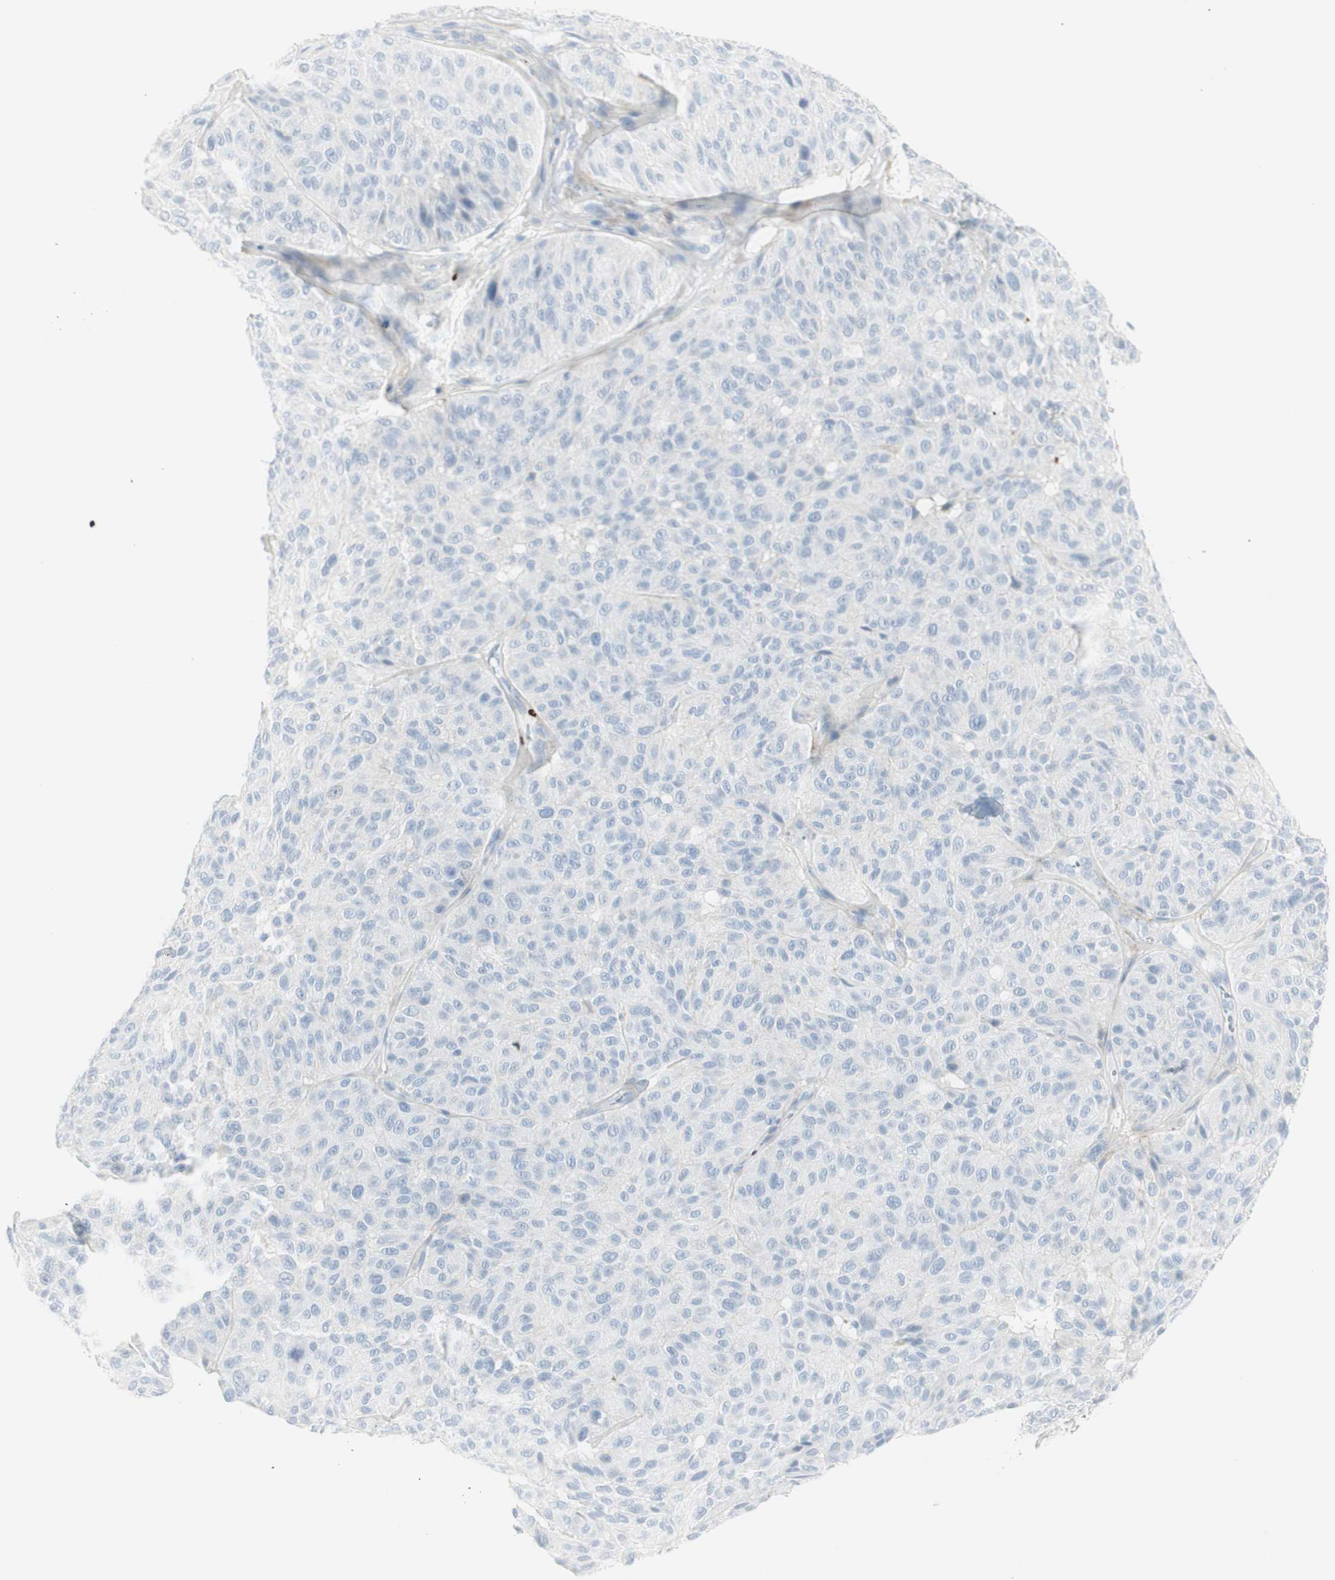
{"staining": {"intensity": "negative", "quantity": "none", "location": "none"}, "tissue": "melanoma", "cell_type": "Tumor cells", "image_type": "cancer", "snomed": [{"axis": "morphology", "description": "Malignant melanoma, NOS"}, {"axis": "topography", "description": "Skin"}], "caption": "The photomicrograph reveals no staining of tumor cells in melanoma.", "gene": "MDK", "patient": {"sex": "female", "age": 46}}